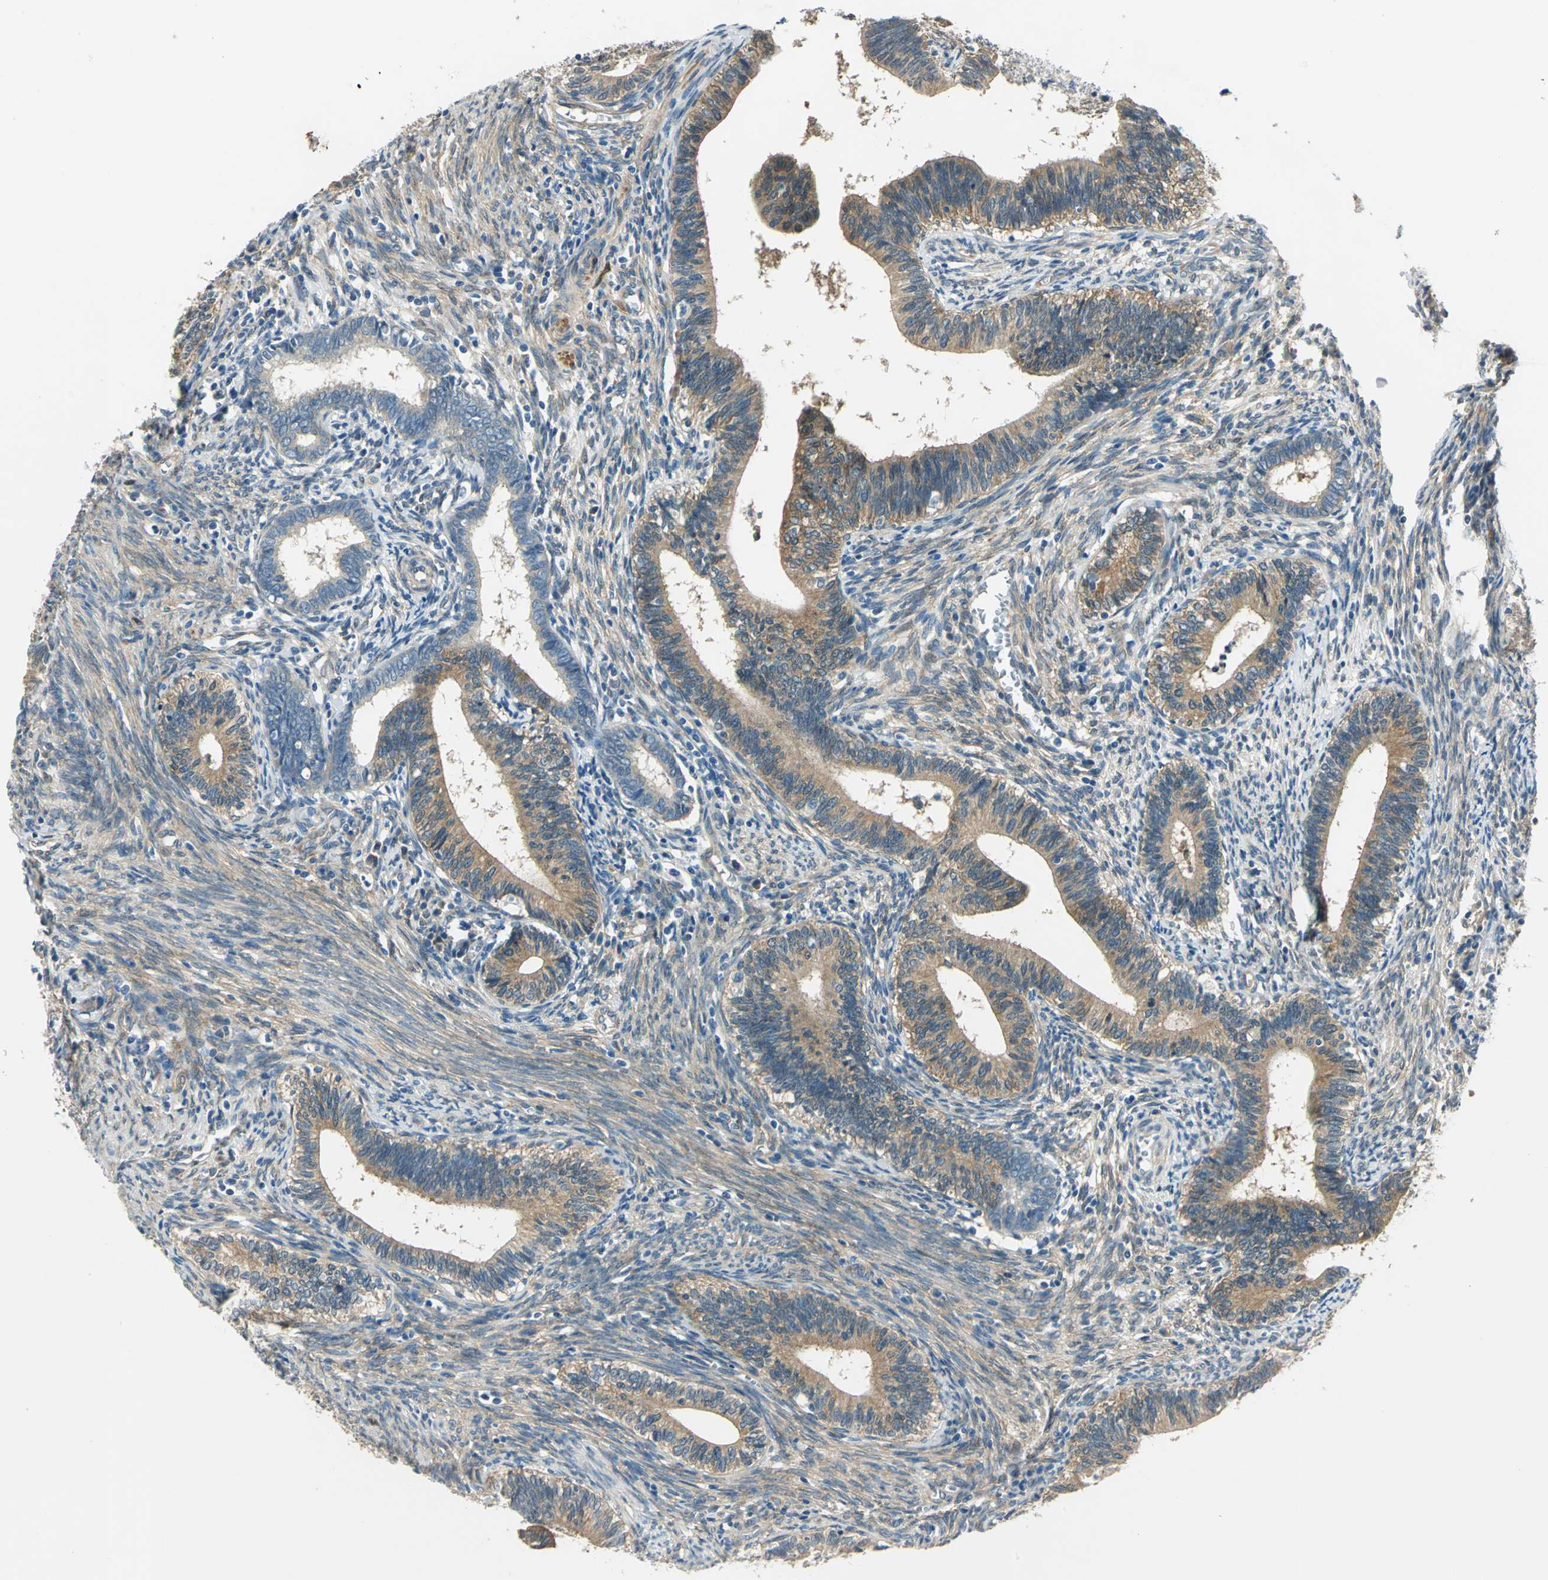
{"staining": {"intensity": "moderate", "quantity": "25%-75%", "location": "cytoplasmic/membranous"}, "tissue": "cervical cancer", "cell_type": "Tumor cells", "image_type": "cancer", "snomed": [{"axis": "morphology", "description": "Adenocarcinoma, NOS"}, {"axis": "topography", "description": "Cervix"}], "caption": "Brown immunohistochemical staining in human adenocarcinoma (cervical) exhibits moderate cytoplasmic/membranous expression in approximately 25%-75% of tumor cells. Immunohistochemistry (ihc) stains the protein of interest in brown and the nuclei are stained blue.", "gene": "CDC42EP1", "patient": {"sex": "female", "age": 44}}